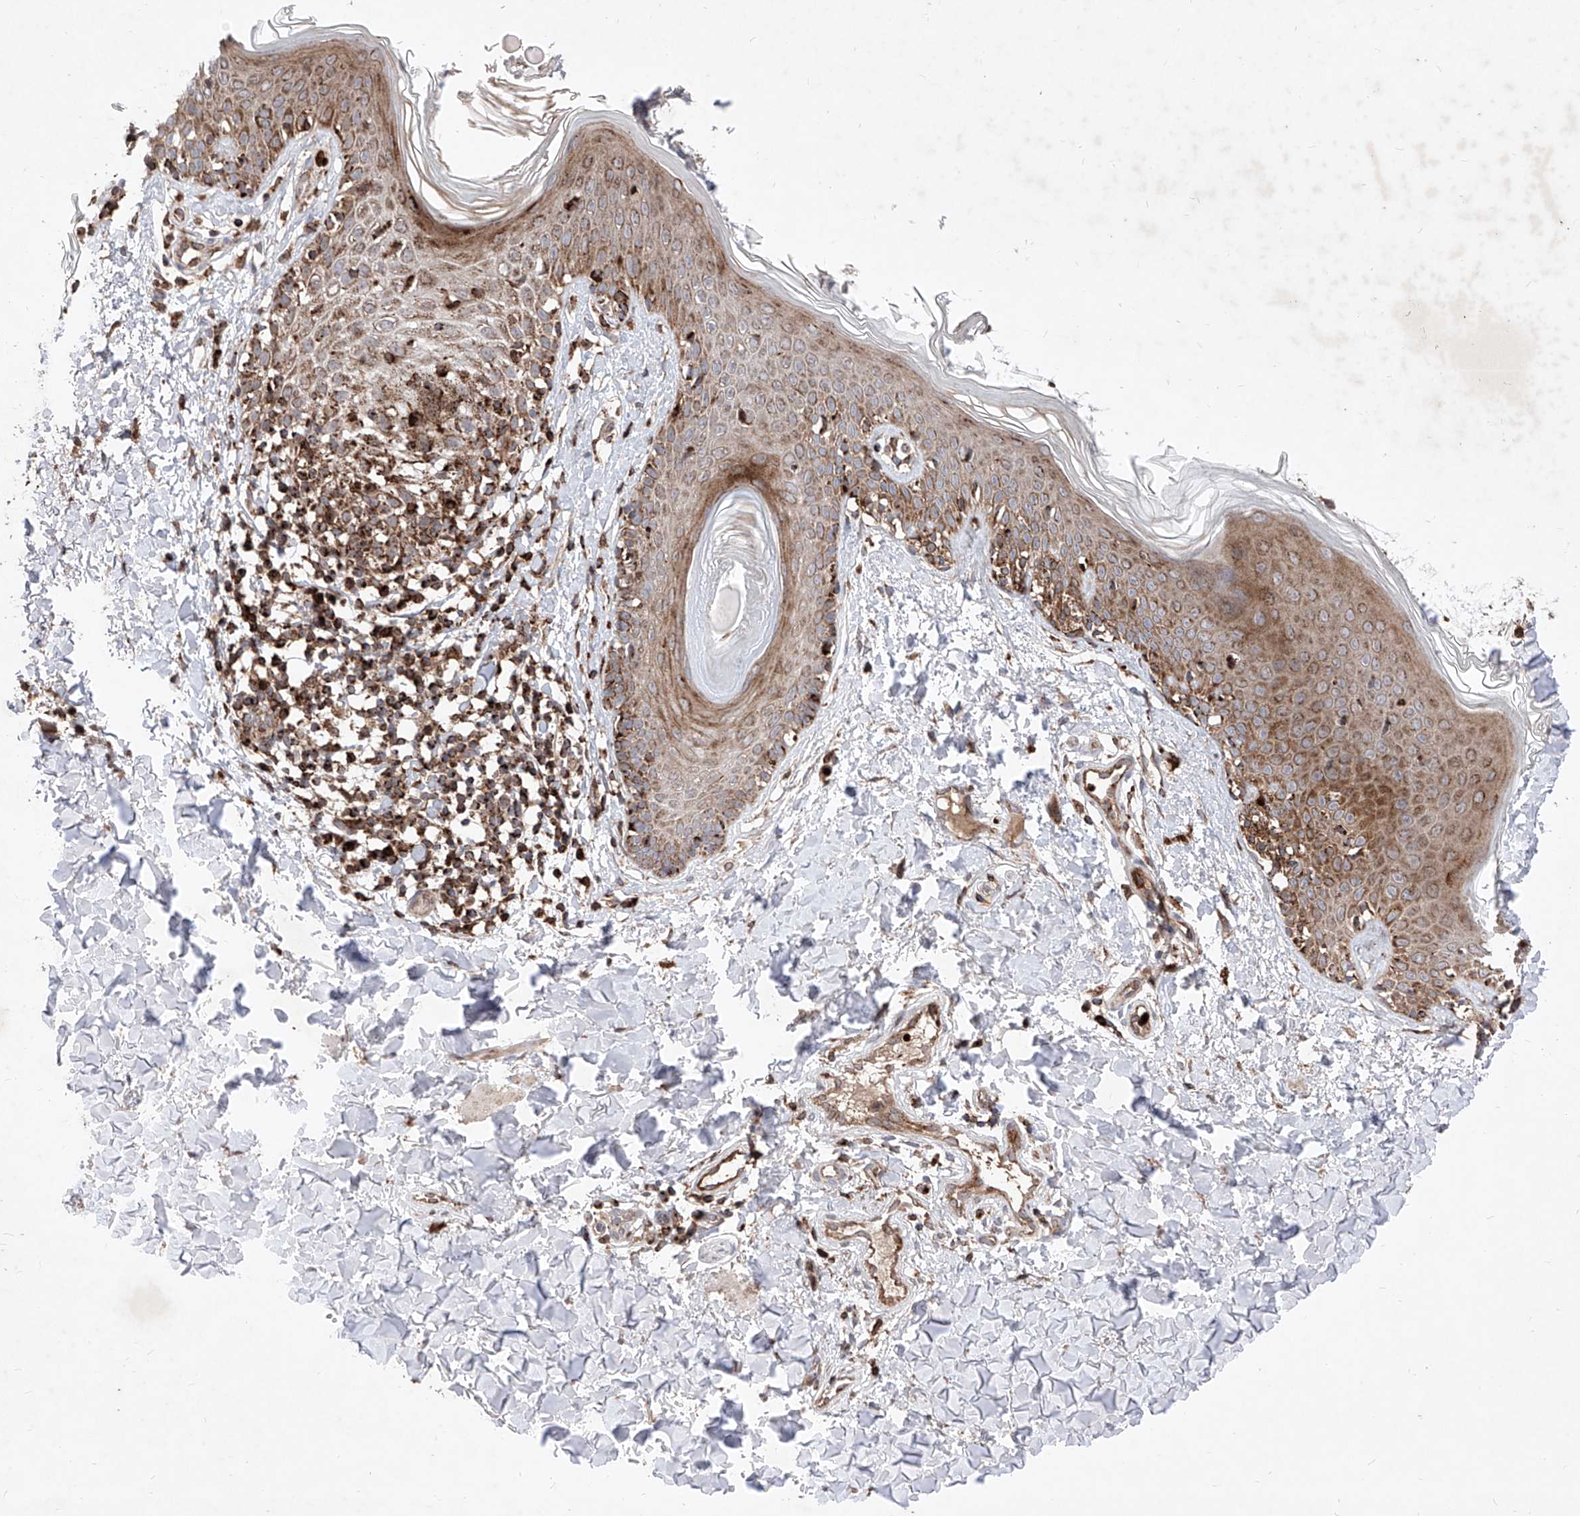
{"staining": {"intensity": "strong", "quantity": ">75%", "location": "cytoplasmic/membranous"}, "tissue": "skin", "cell_type": "Fibroblasts", "image_type": "normal", "snomed": [{"axis": "morphology", "description": "Normal tissue, NOS"}, {"axis": "topography", "description": "Skin"}], "caption": "The photomicrograph reveals staining of benign skin, revealing strong cytoplasmic/membranous protein staining (brown color) within fibroblasts. Using DAB (3,3'-diaminobenzidine) (brown) and hematoxylin (blue) stains, captured at high magnification using brightfield microscopy.", "gene": "SEMA6A", "patient": {"sex": "male", "age": 37}}